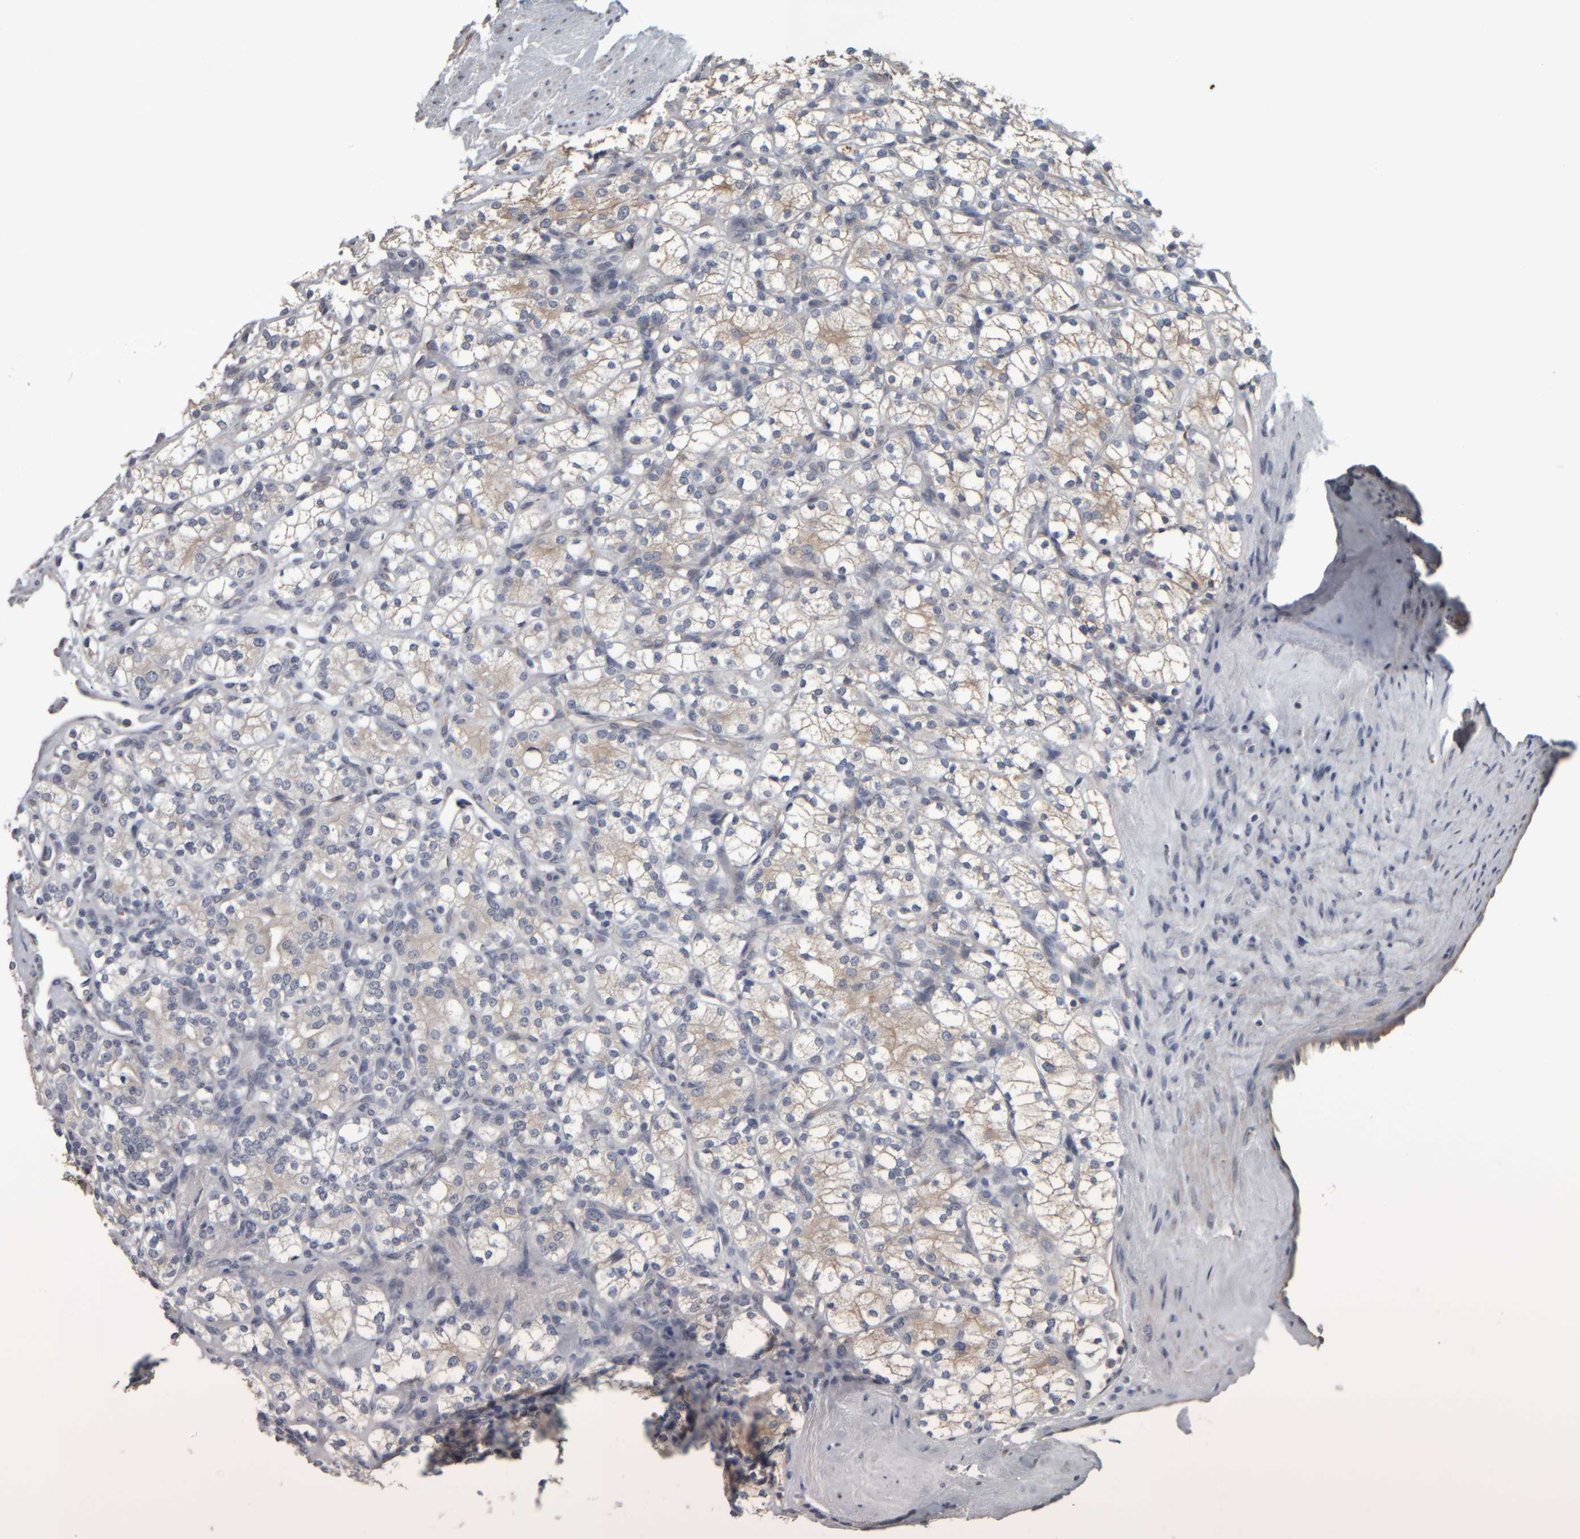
{"staining": {"intensity": "weak", "quantity": "<25%", "location": "cytoplasmic/membranous"}, "tissue": "renal cancer", "cell_type": "Tumor cells", "image_type": "cancer", "snomed": [{"axis": "morphology", "description": "Adenocarcinoma, NOS"}, {"axis": "topography", "description": "Kidney"}], "caption": "Immunohistochemical staining of renal cancer exhibits no significant positivity in tumor cells.", "gene": "CAVIN4", "patient": {"sex": "male", "age": 77}}